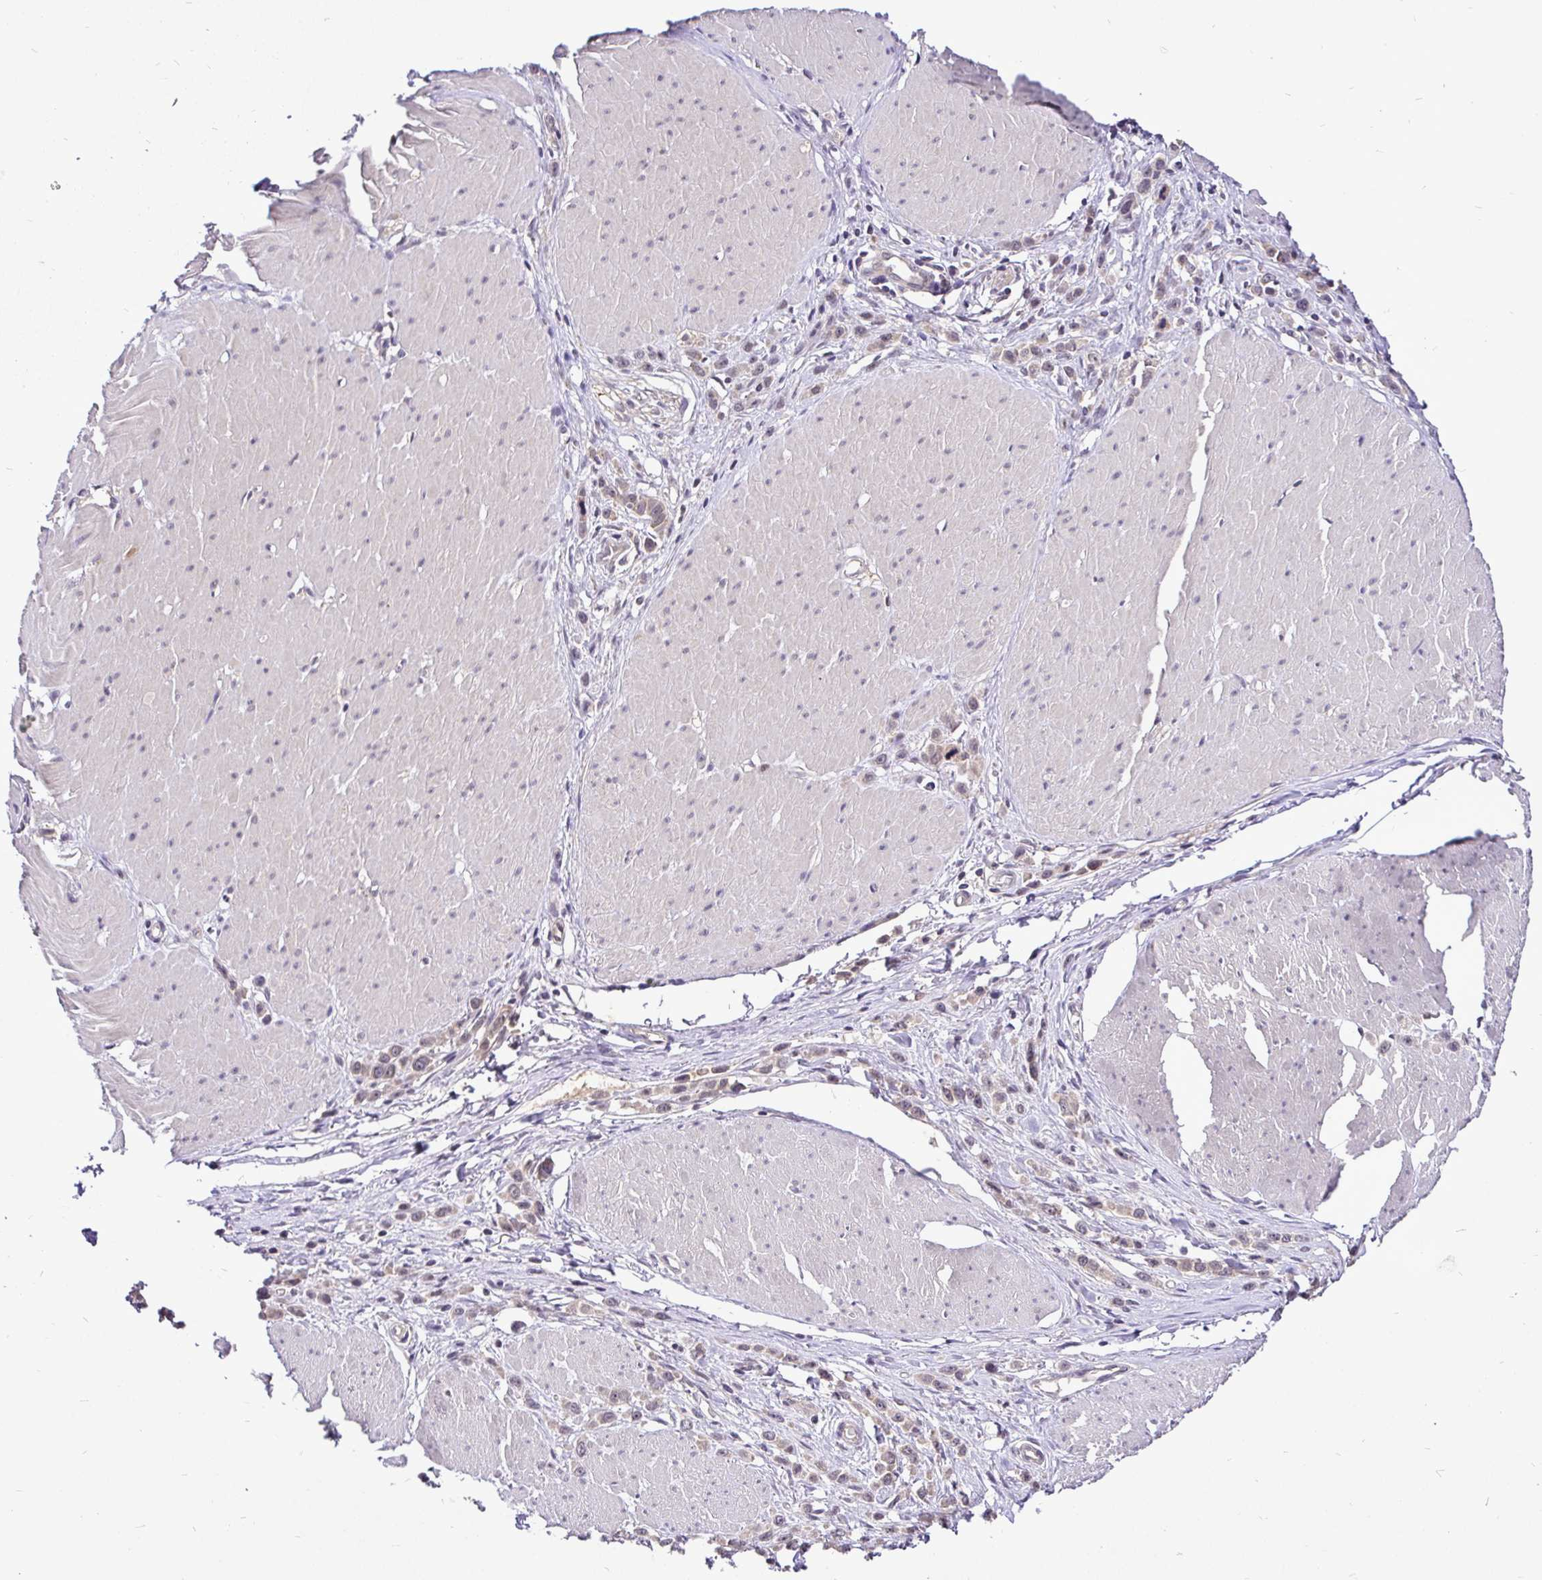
{"staining": {"intensity": "weak", "quantity": ">75%", "location": "cytoplasmic/membranous,nuclear"}, "tissue": "stomach cancer", "cell_type": "Tumor cells", "image_type": "cancer", "snomed": [{"axis": "morphology", "description": "Adenocarcinoma, NOS"}, {"axis": "topography", "description": "Stomach"}], "caption": "Immunohistochemical staining of human stomach adenocarcinoma displays low levels of weak cytoplasmic/membranous and nuclear protein expression in approximately >75% of tumor cells. Nuclei are stained in blue.", "gene": "UBE2M", "patient": {"sex": "male", "age": 47}}